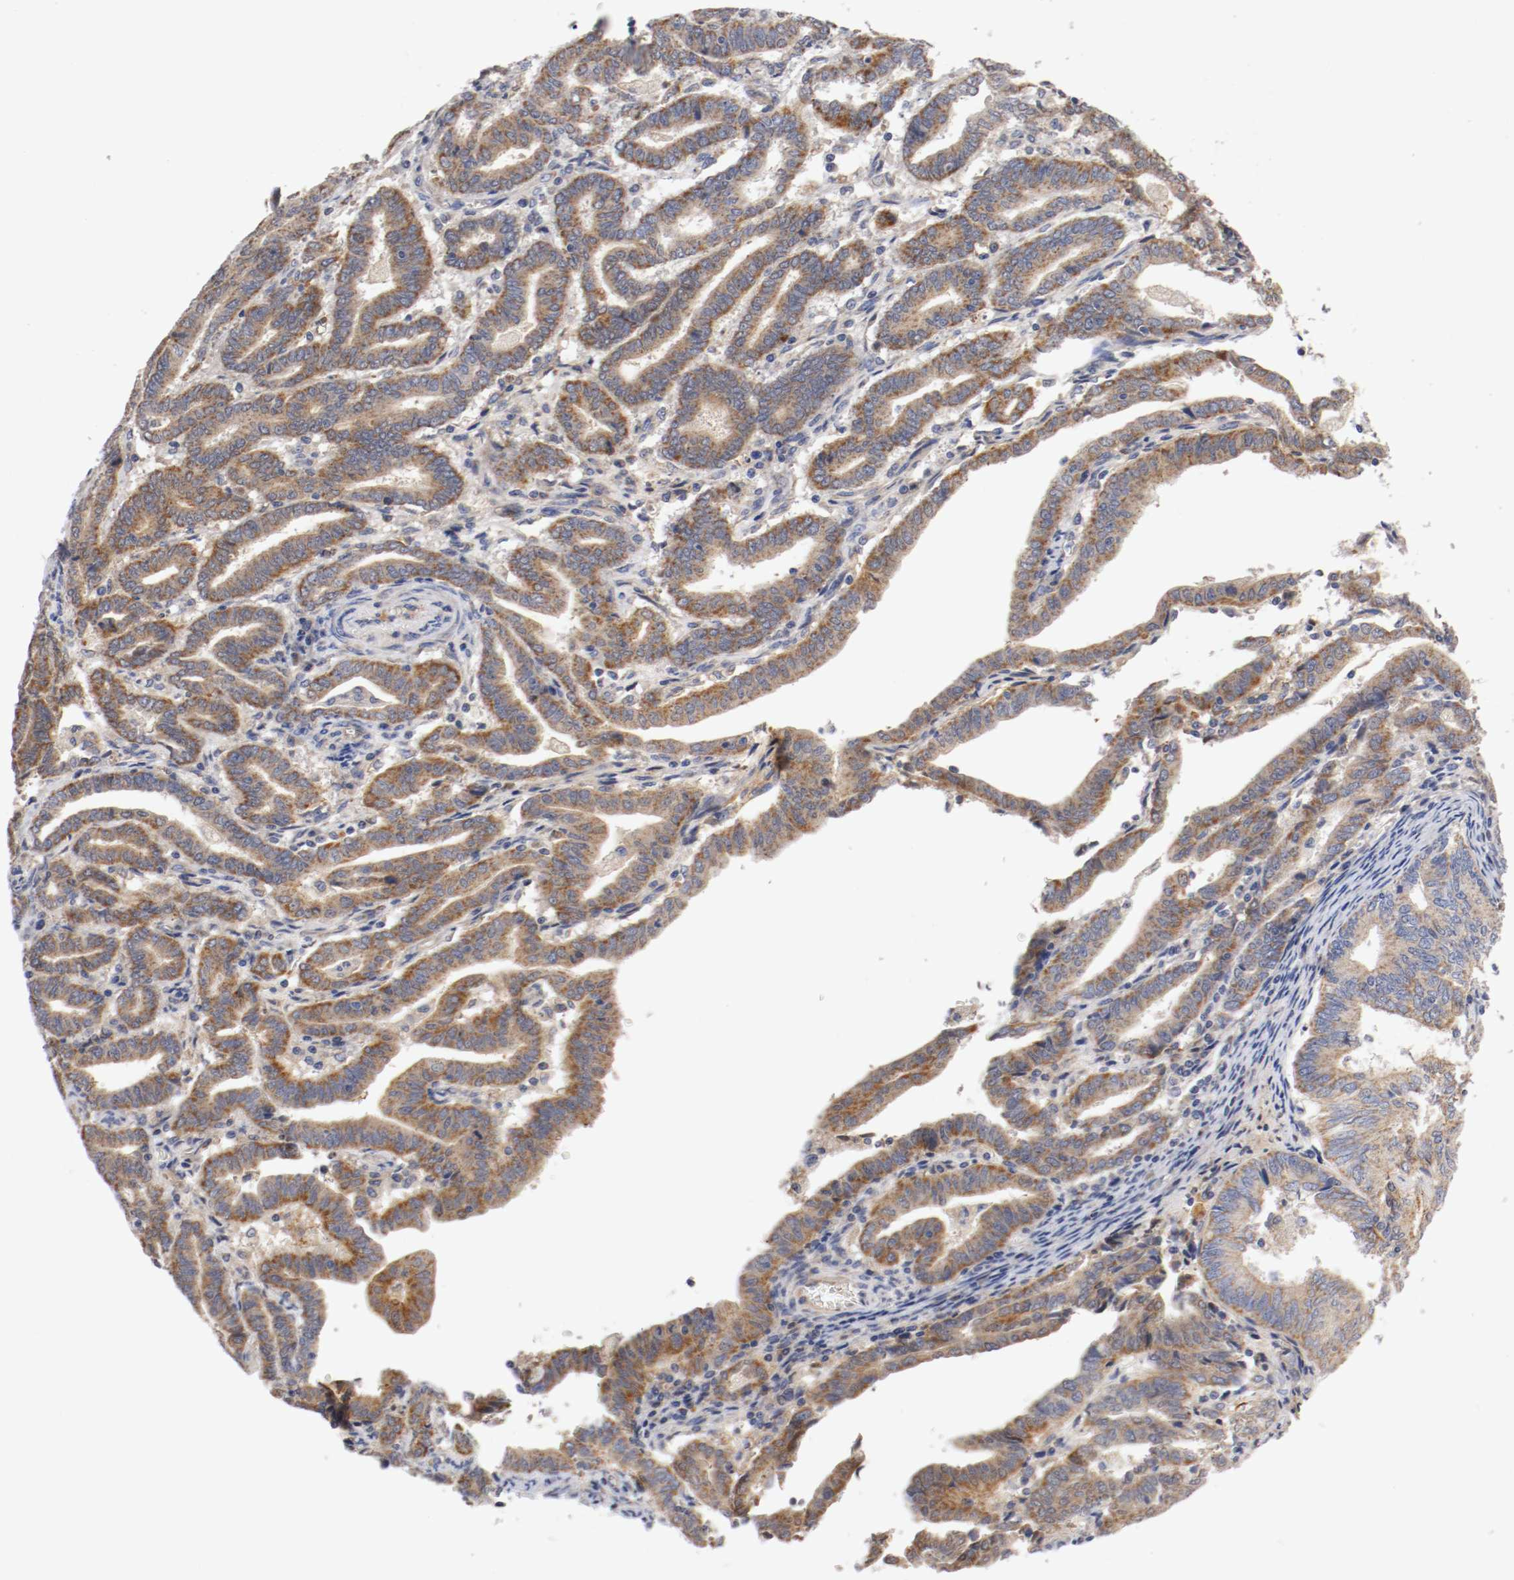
{"staining": {"intensity": "strong", "quantity": ">75%", "location": "cytoplasmic/membranous"}, "tissue": "endometrial cancer", "cell_type": "Tumor cells", "image_type": "cancer", "snomed": [{"axis": "morphology", "description": "Adenocarcinoma, NOS"}, {"axis": "topography", "description": "Uterus"}], "caption": "Tumor cells show strong cytoplasmic/membranous staining in about >75% of cells in adenocarcinoma (endometrial). The staining is performed using DAB brown chromogen to label protein expression. The nuclei are counter-stained blue using hematoxylin.", "gene": "PCSK6", "patient": {"sex": "female", "age": 83}}